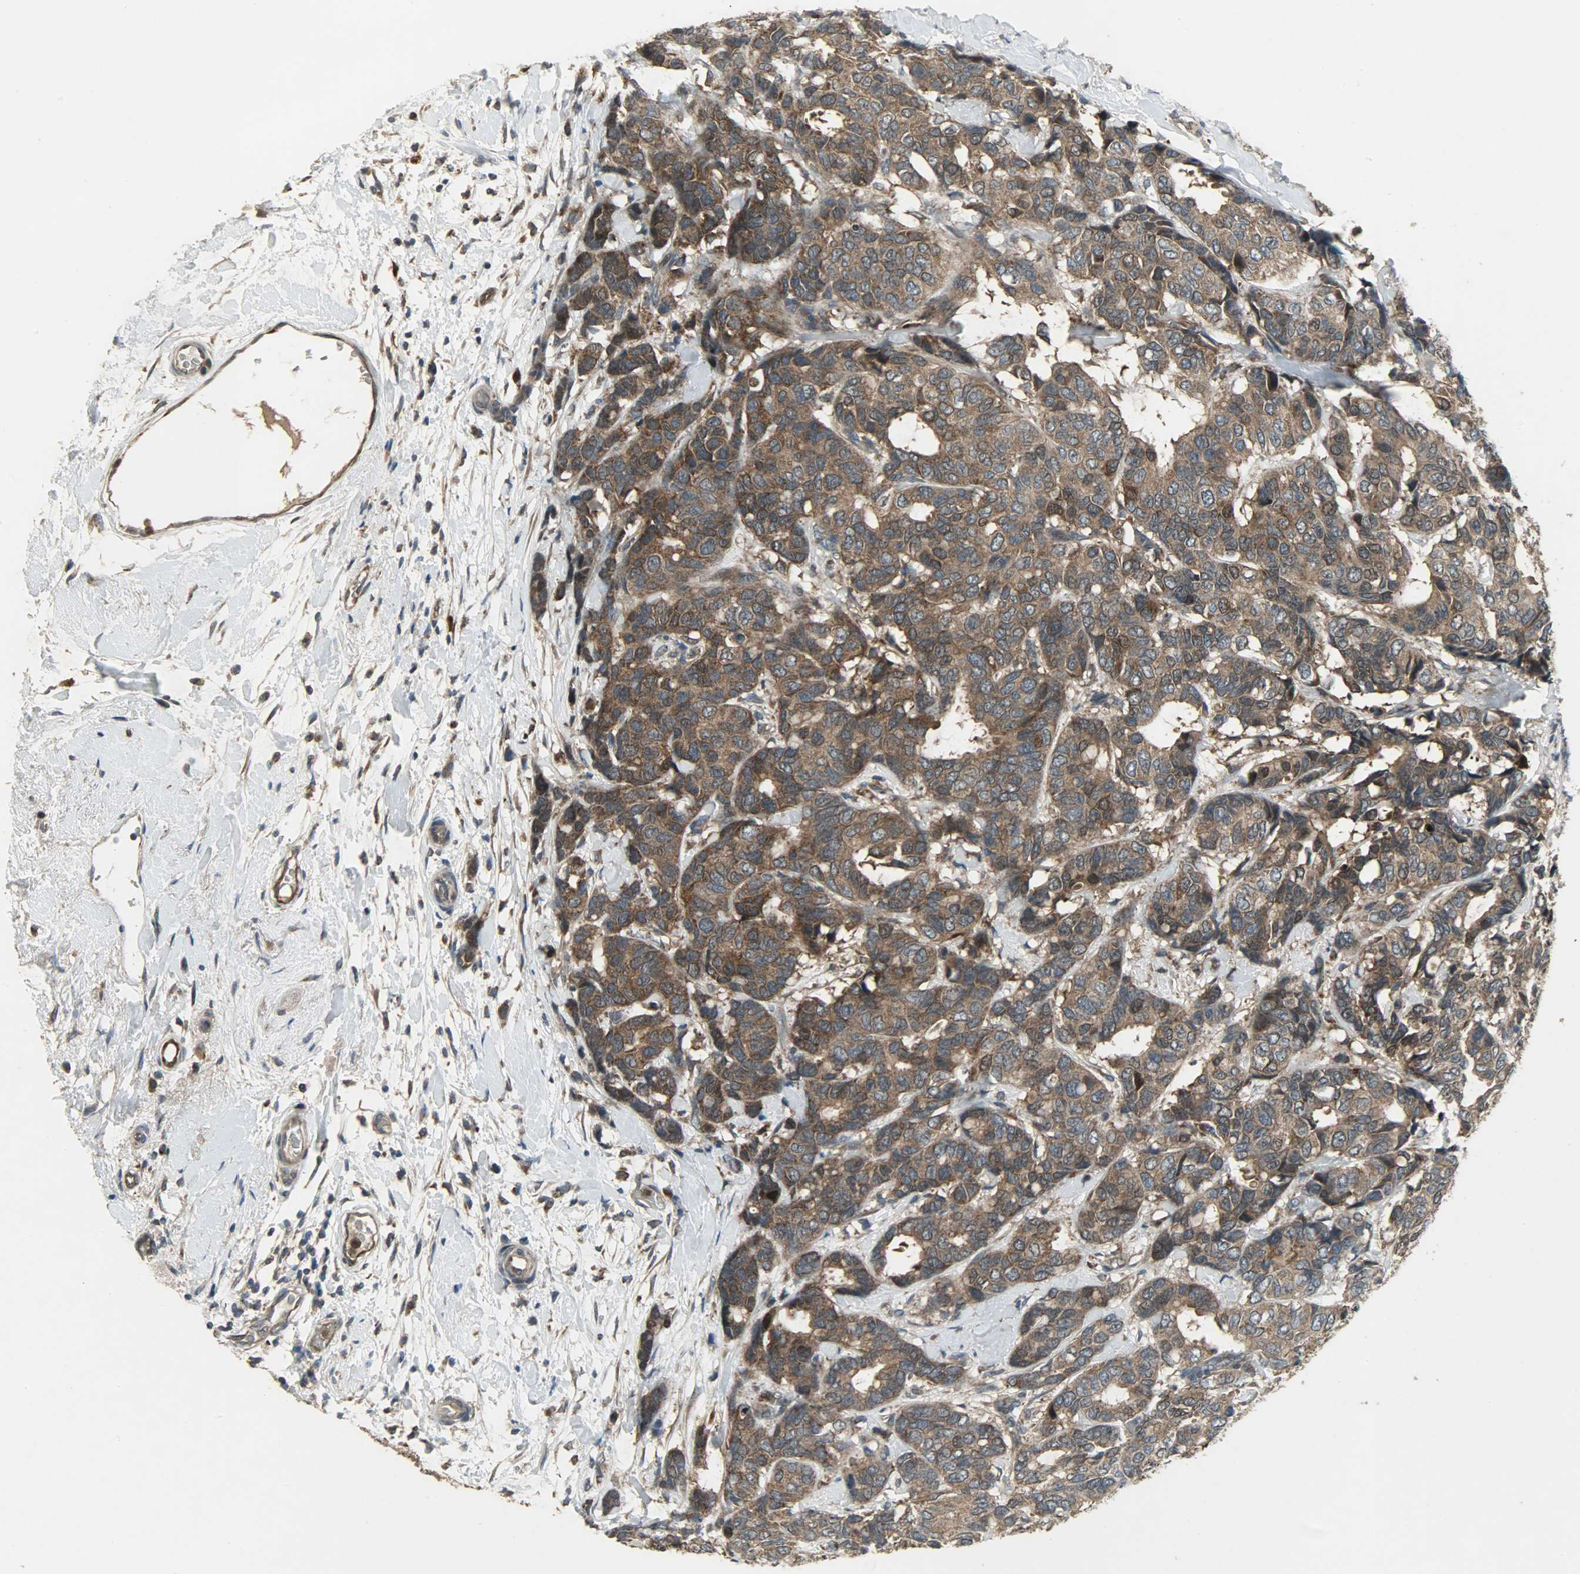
{"staining": {"intensity": "strong", "quantity": ">75%", "location": "cytoplasmic/membranous"}, "tissue": "breast cancer", "cell_type": "Tumor cells", "image_type": "cancer", "snomed": [{"axis": "morphology", "description": "Duct carcinoma"}, {"axis": "topography", "description": "Breast"}], "caption": "Breast cancer stained with DAB IHC exhibits high levels of strong cytoplasmic/membranous expression in approximately >75% of tumor cells.", "gene": "AMT", "patient": {"sex": "female", "age": 87}}